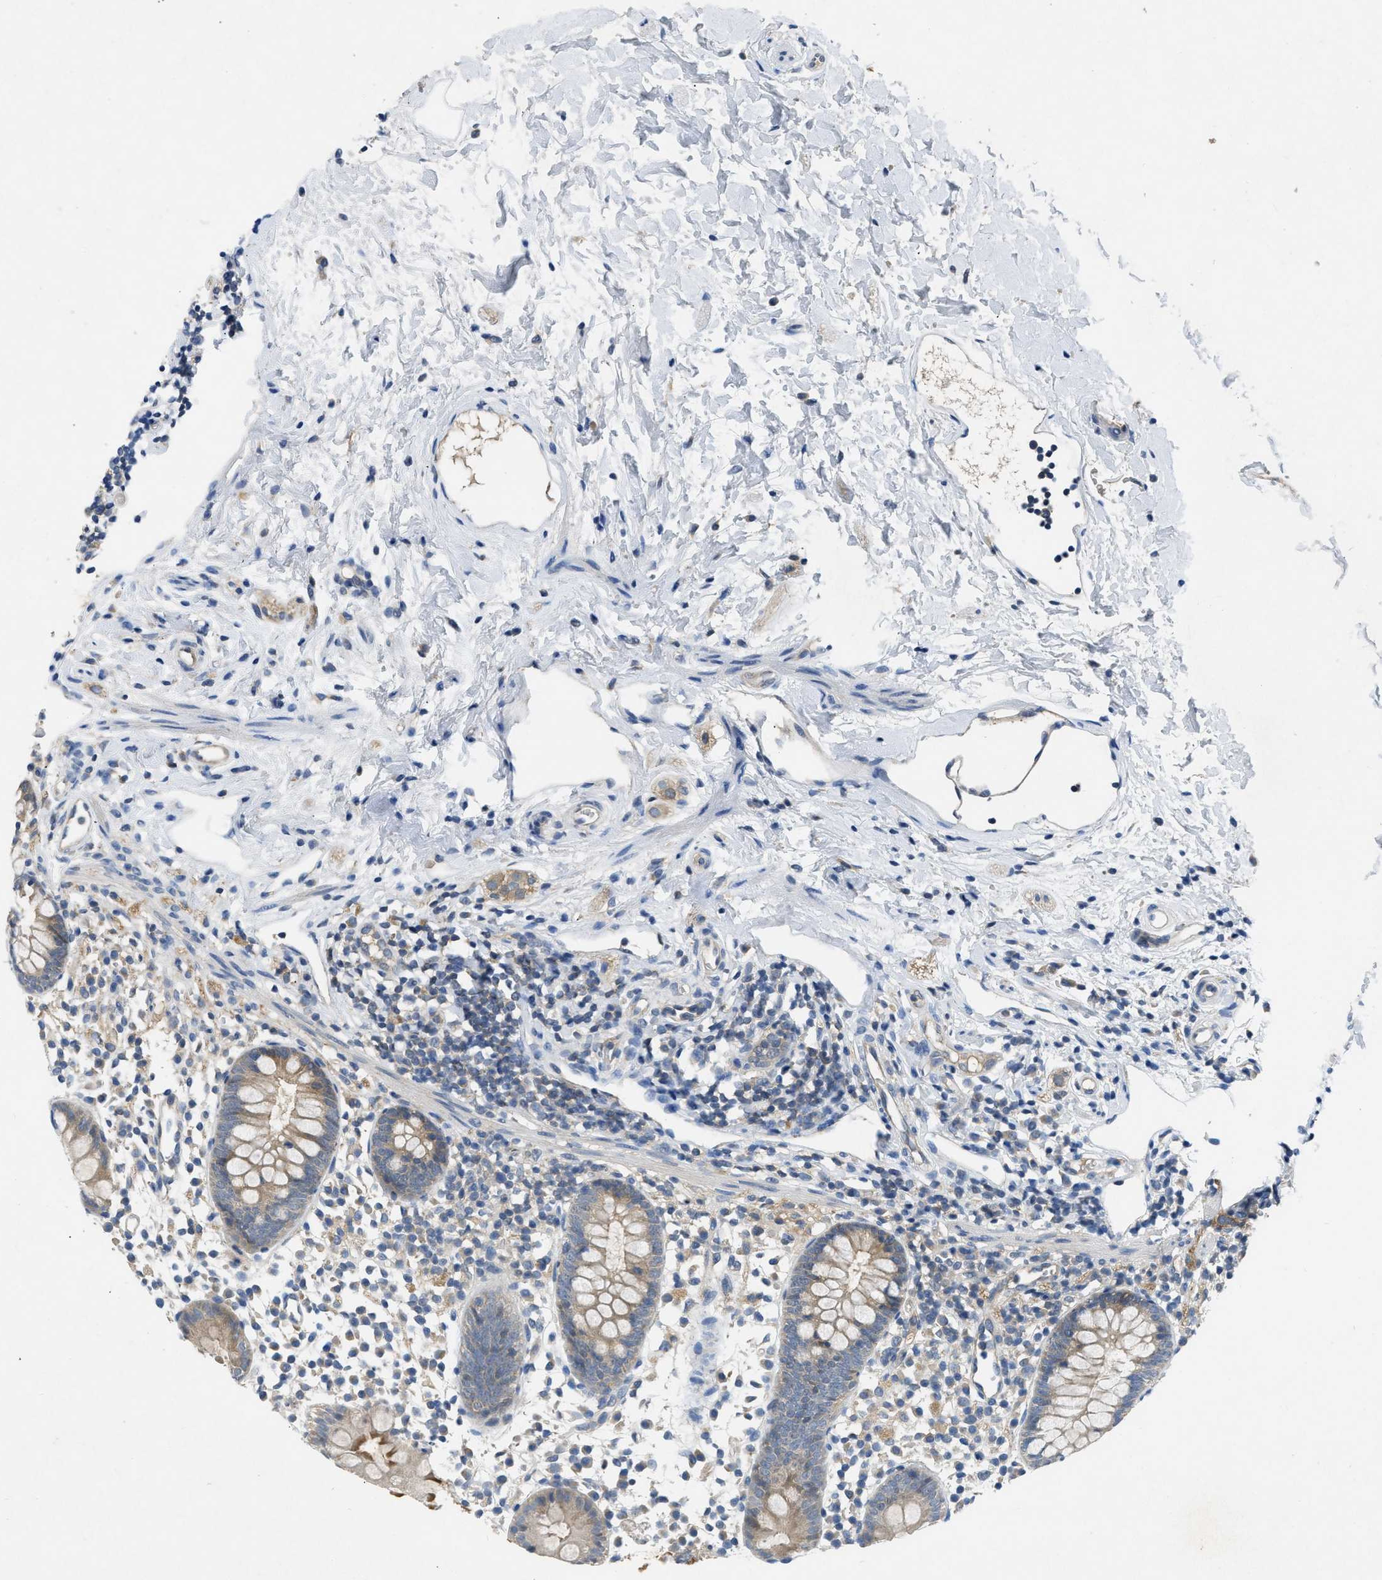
{"staining": {"intensity": "weak", "quantity": ">75%", "location": "cytoplasmic/membranous"}, "tissue": "appendix", "cell_type": "Glandular cells", "image_type": "normal", "snomed": [{"axis": "morphology", "description": "Normal tissue, NOS"}, {"axis": "topography", "description": "Appendix"}], "caption": "High-magnification brightfield microscopy of benign appendix stained with DAB (3,3'-diaminobenzidine) (brown) and counterstained with hematoxylin (blue). glandular cells exhibit weak cytoplasmic/membranous positivity is present in approximately>75% of cells.", "gene": "PPP3CA", "patient": {"sex": "female", "age": 20}}